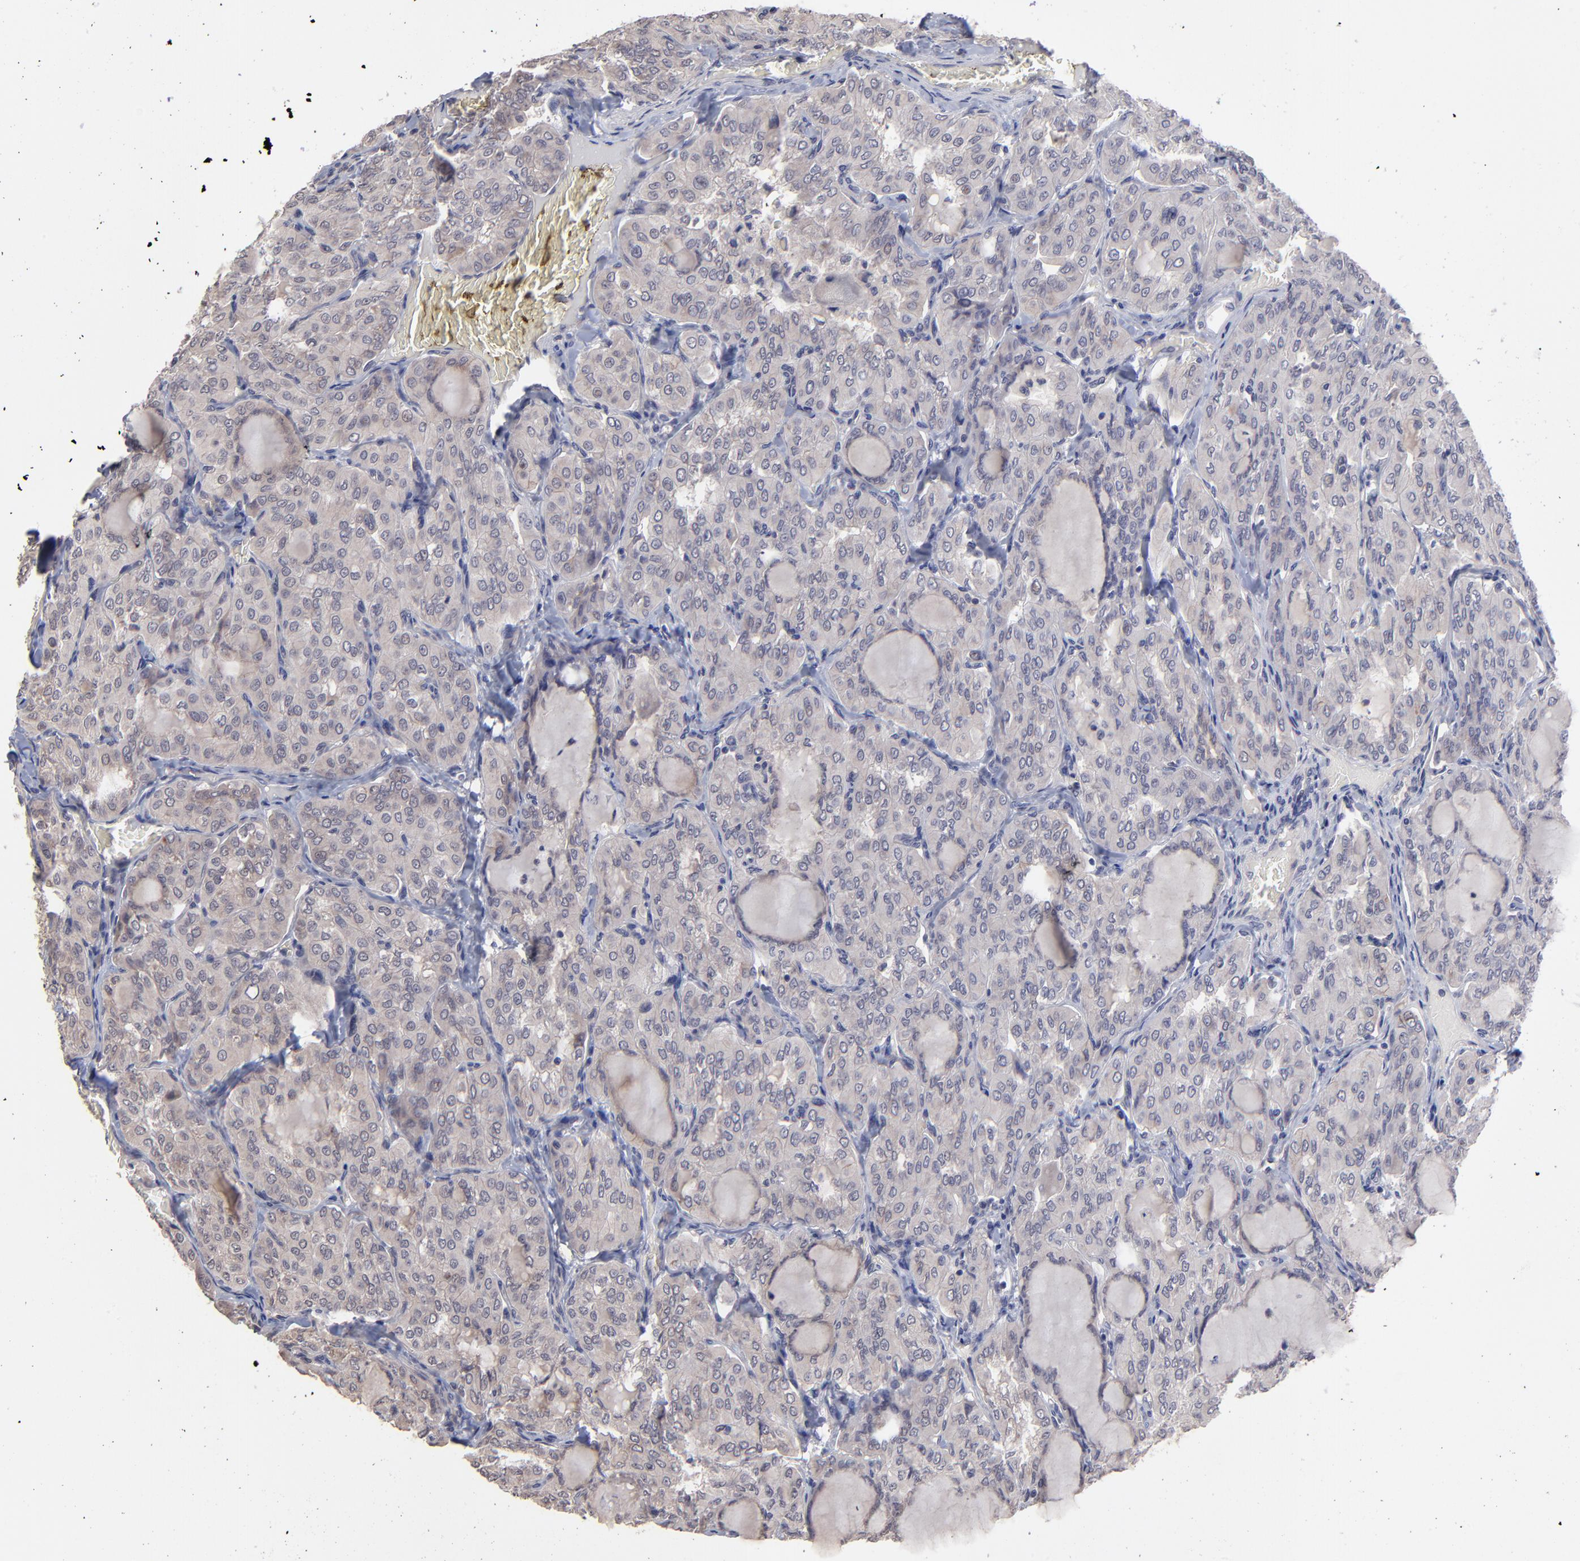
{"staining": {"intensity": "weak", "quantity": "<25%", "location": "cytoplasmic/membranous"}, "tissue": "thyroid cancer", "cell_type": "Tumor cells", "image_type": "cancer", "snomed": [{"axis": "morphology", "description": "Papillary adenocarcinoma, NOS"}, {"axis": "topography", "description": "Thyroid gland"}], "caption": "High power microscopy micrograph of an immunohistochemistry (IHC) image of thyroid cancer, revealing no significant positivity in tumor cells.", "gene": "CHL1", "patient": {"sex": "male", "age": 20}}